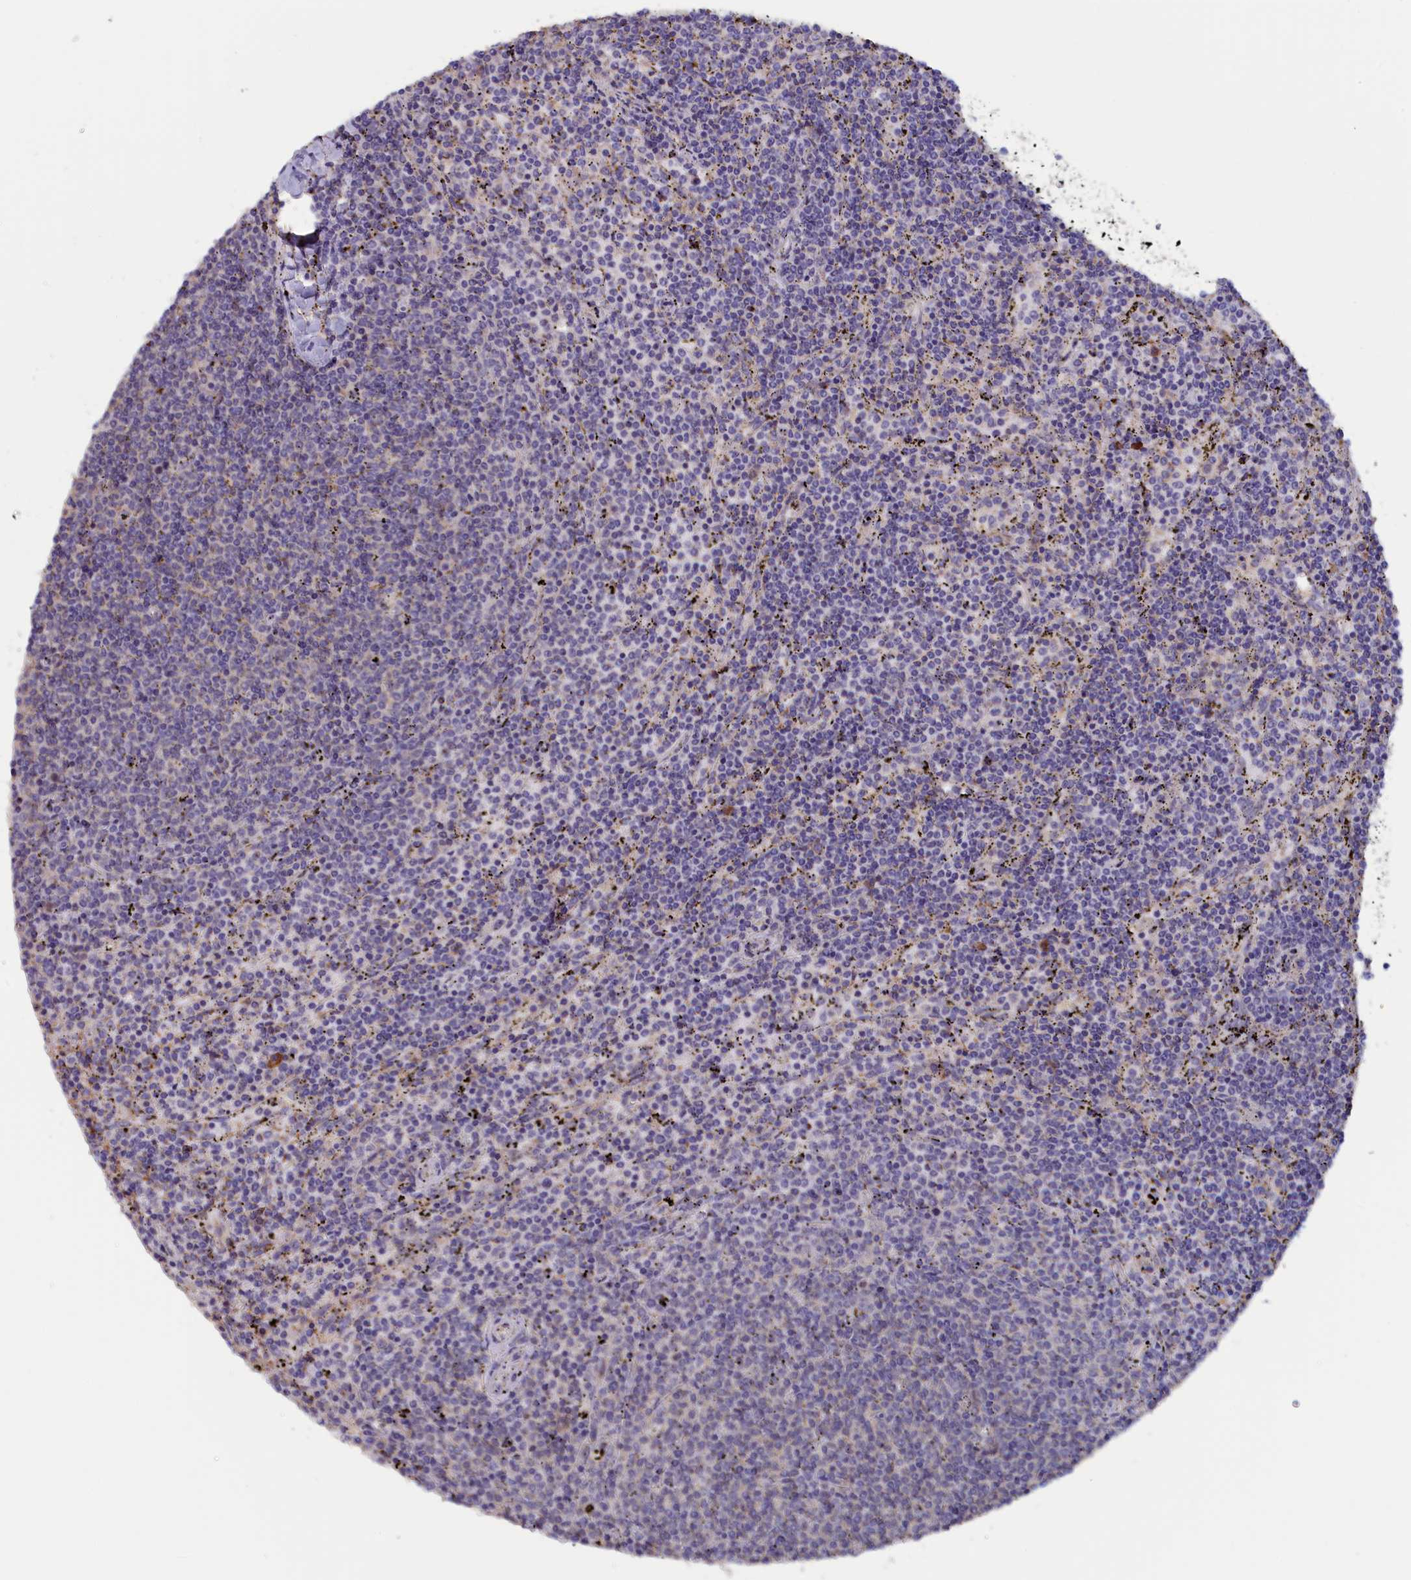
{"staining": {"intensity": "negative", "quantity": "none", "location": "none"}, "tissue": "lymphoma", "cell_type": "Tumor cells", "image_type": "cancer", "snomed": [{"axis": "morphology", "description": "Malignant lymphoma, non-Hodgkin's type, Low grade"}, {"axis": "topography", "description": "Spleen"}], "caption": "Image shows no significant protein expression in tumor cells of lymphoma. The staining was performed using DAB to visualize the protein expression in brown, while the nuclei were stained in blue with hematoxylin (Magnification: 20x).", "gene": "ANKRD2", "patient": {"sex": "female", "age": 50}}